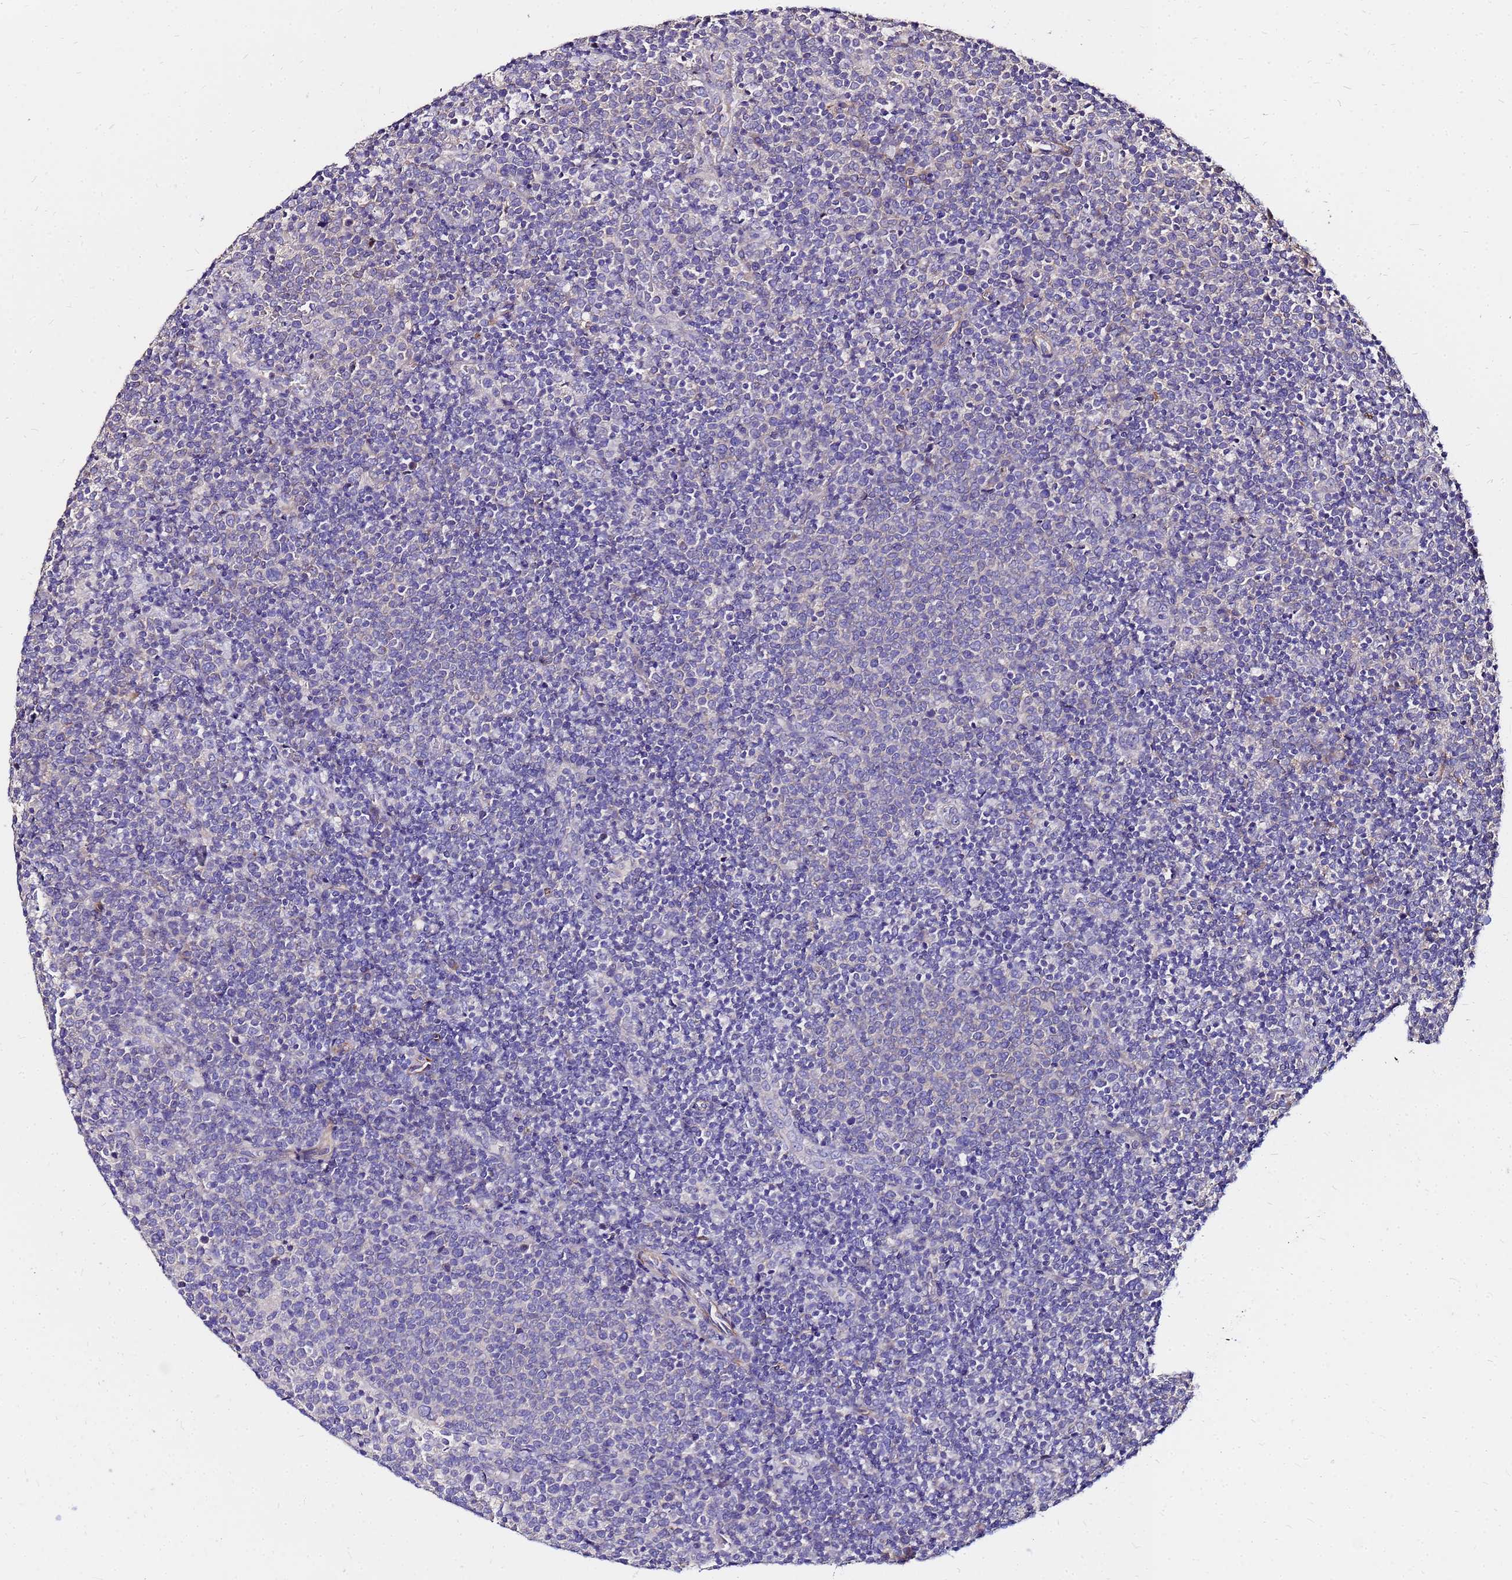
{"staining": {"intensity": "negative", "quantity": "none", "location": "none"}, "tissue": "lymphoma", "cell_type": "Tumor cells", "image_type": "cancer", "snomed": [{"axis": "morphology", "description": "Malignant lymphoma, non-Hodgkin's type, High grade"}, {"axis": "topography", "description": "Lymph node"}], "caption": "Tumor cells show no significant expression in malignant lymphoma, non-Hodgkin's type (high-grade). The staining is performed using DAB brown chromogen with nuclei counter-stained in using hematoxylin.", "gene": "ARHGEF5", "patient": {"sex": "male", "age": 61}}